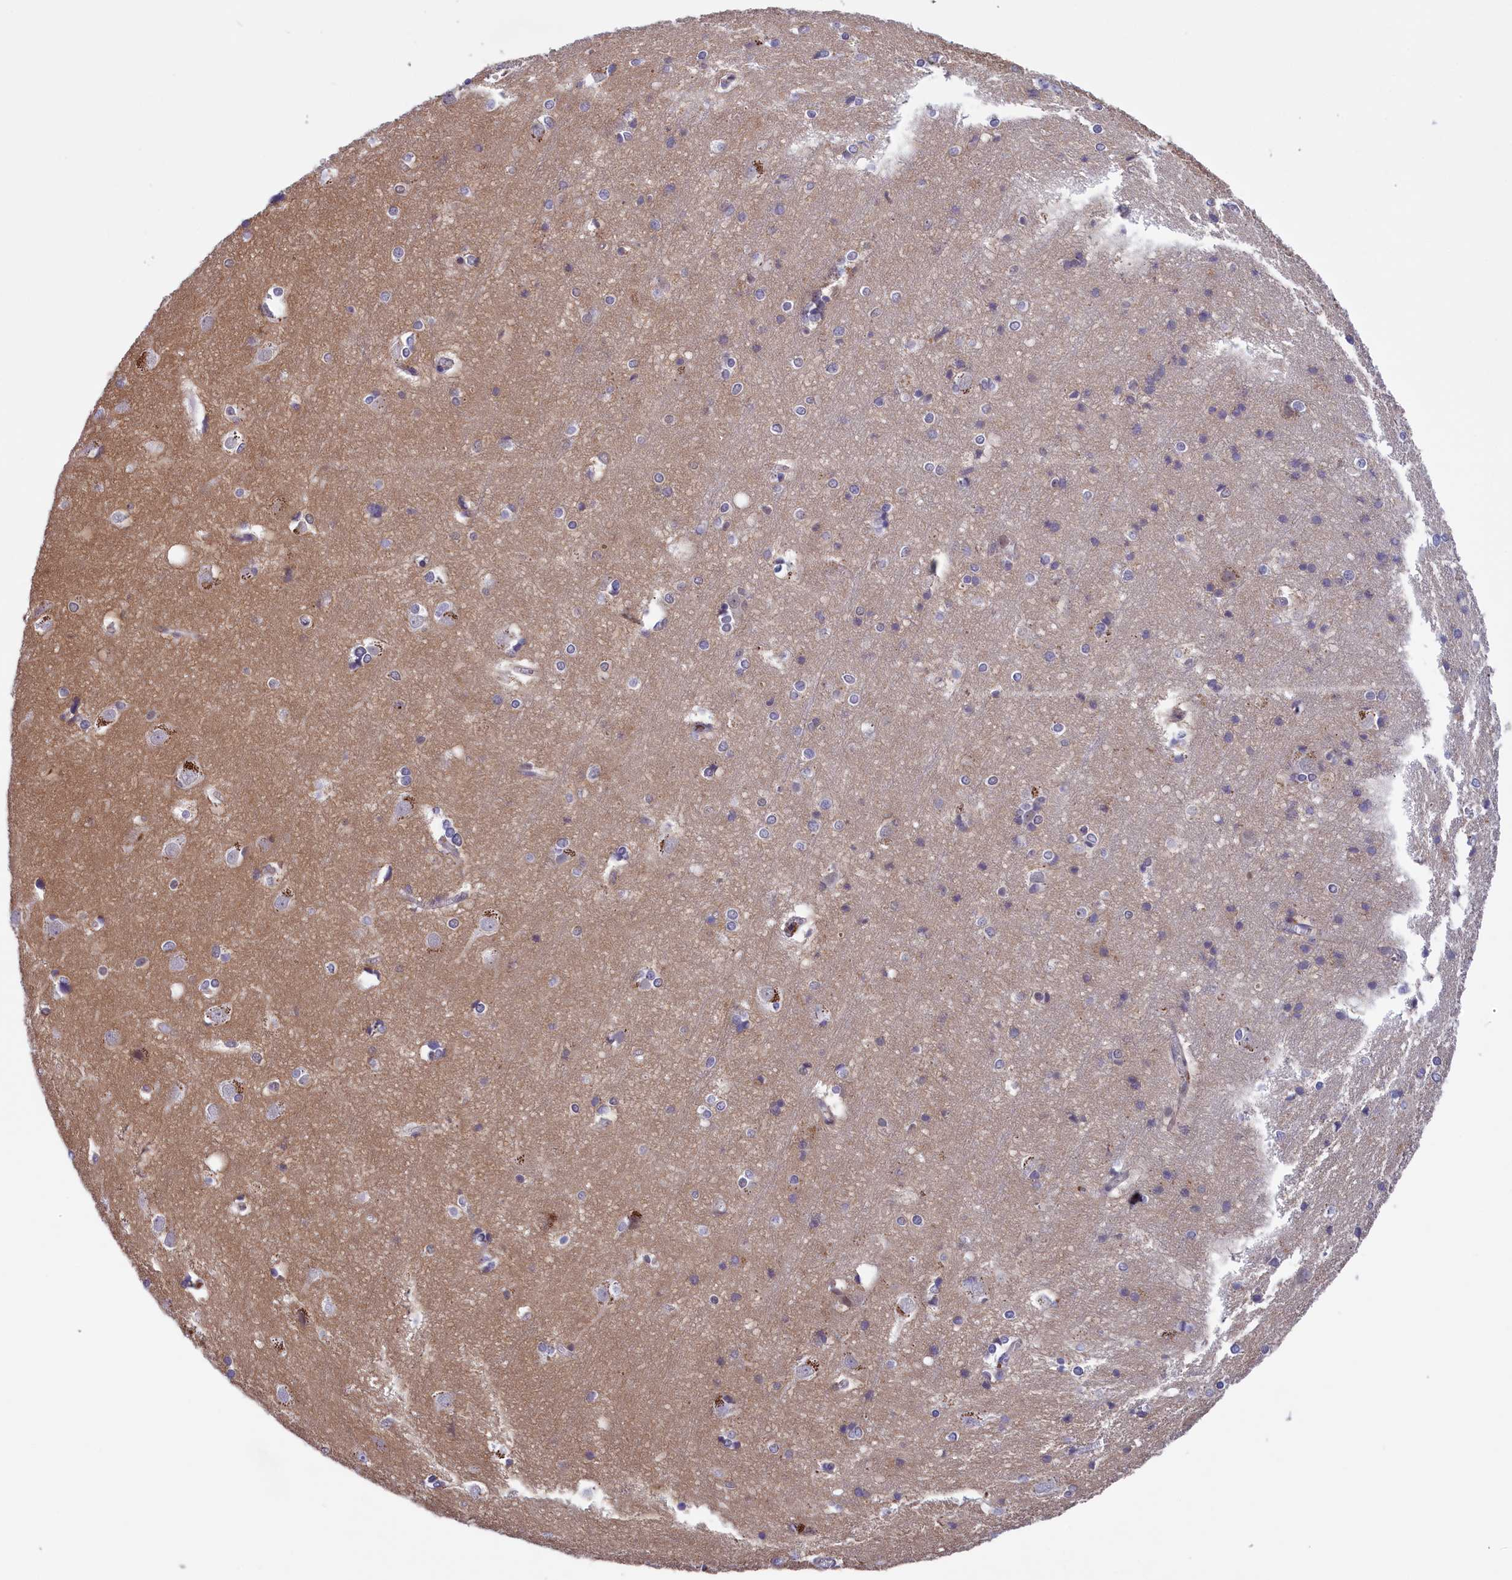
{"staining": {"intensity": "negative", "quantity": "none", "location": "none"}, "tissue": "cerebral cortex", "cell_type": "Endothelial cells", "image_type": "normal", "snomed": [{"axis": "morphology", "description": "Normal tissue, NOS"}, {"axis": "topography", "description": "Cerebral cortex"}], "caption": "Human cerebral cortex stained for a protein using immunohistochemistry exhibits no expression in endothelial cells.", "gene": "STYX", "patient": {"sex": "male", "age": 54}}